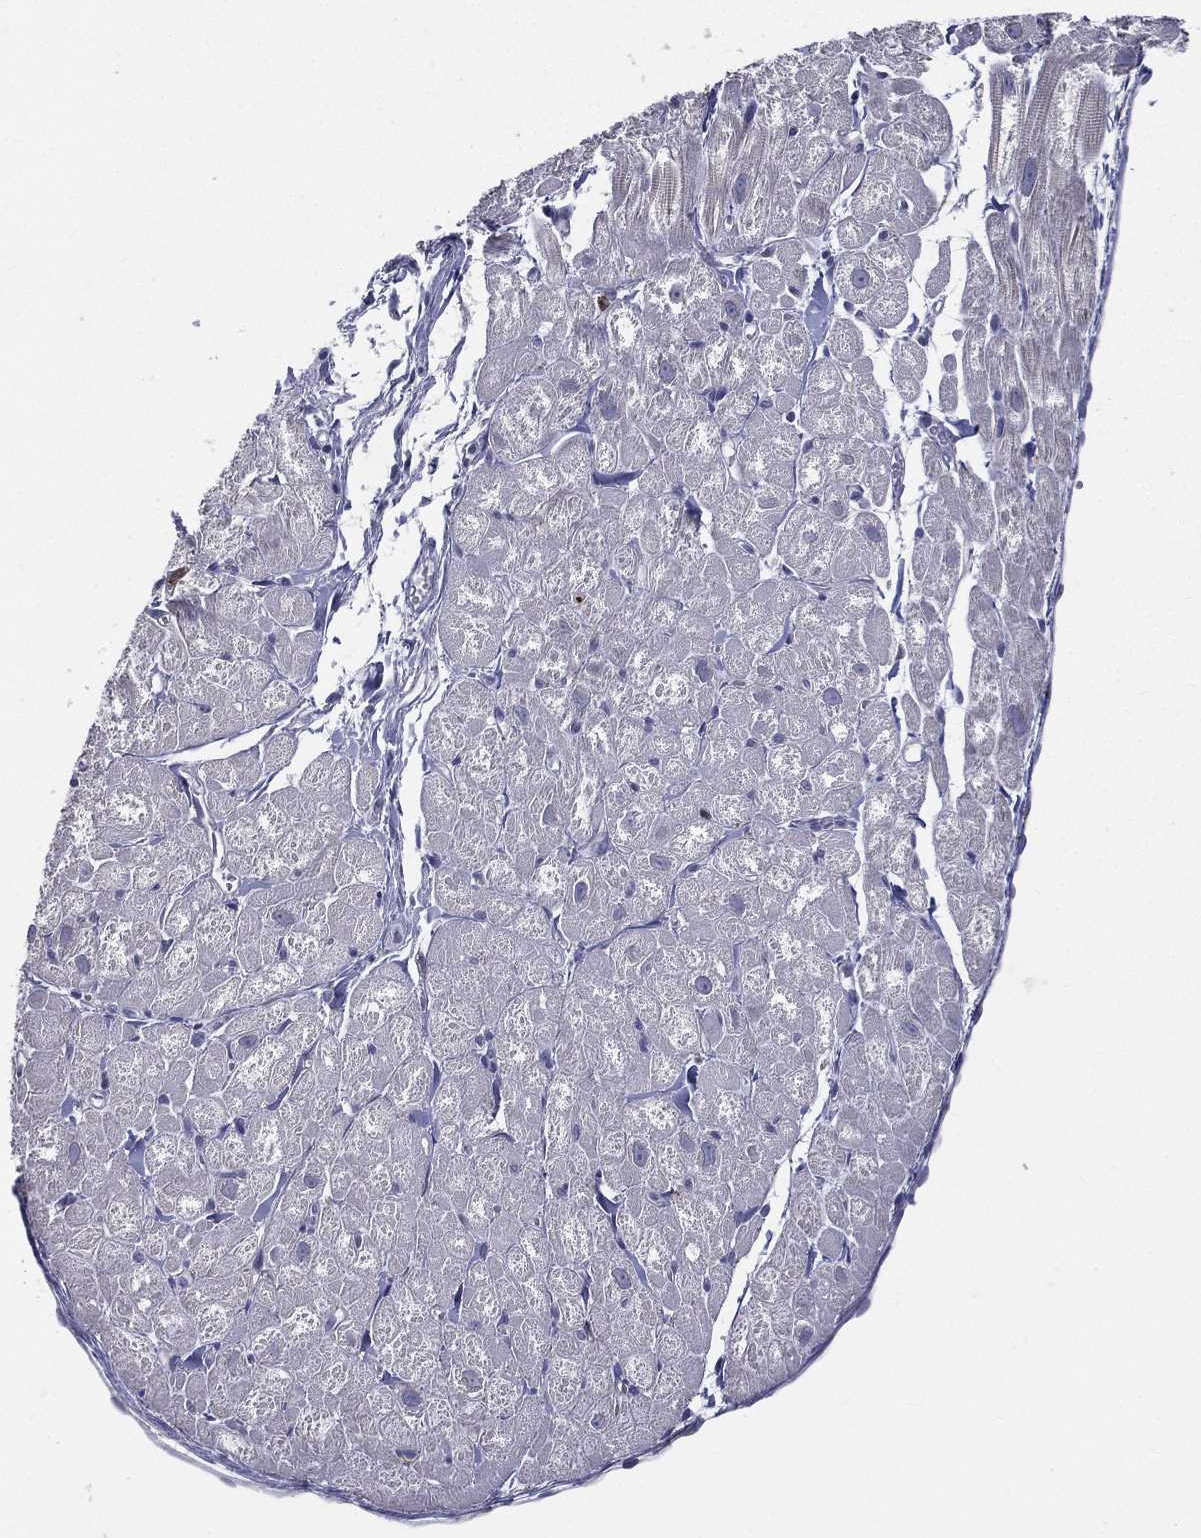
{"staining": {"intensity": "negative", "quantity": "none", "location": "none"}, "tissue": "heart muscle", "cell_type": "Cardiomyocytes", "image_type": "normal", "snomed": [{"axis": "morphology", "description": "Normal tissue, NOS"}, {"axis": "topography", "description": "Heart"}], "caption": "Immunohistochemistry (IHC) photomicrograph of benign heart muscle stained for a protein (brown), which displays no positivity in cardiomyocytes.", "gene": "EVI2B", "patient": {"sex": "male", "age": 58}}